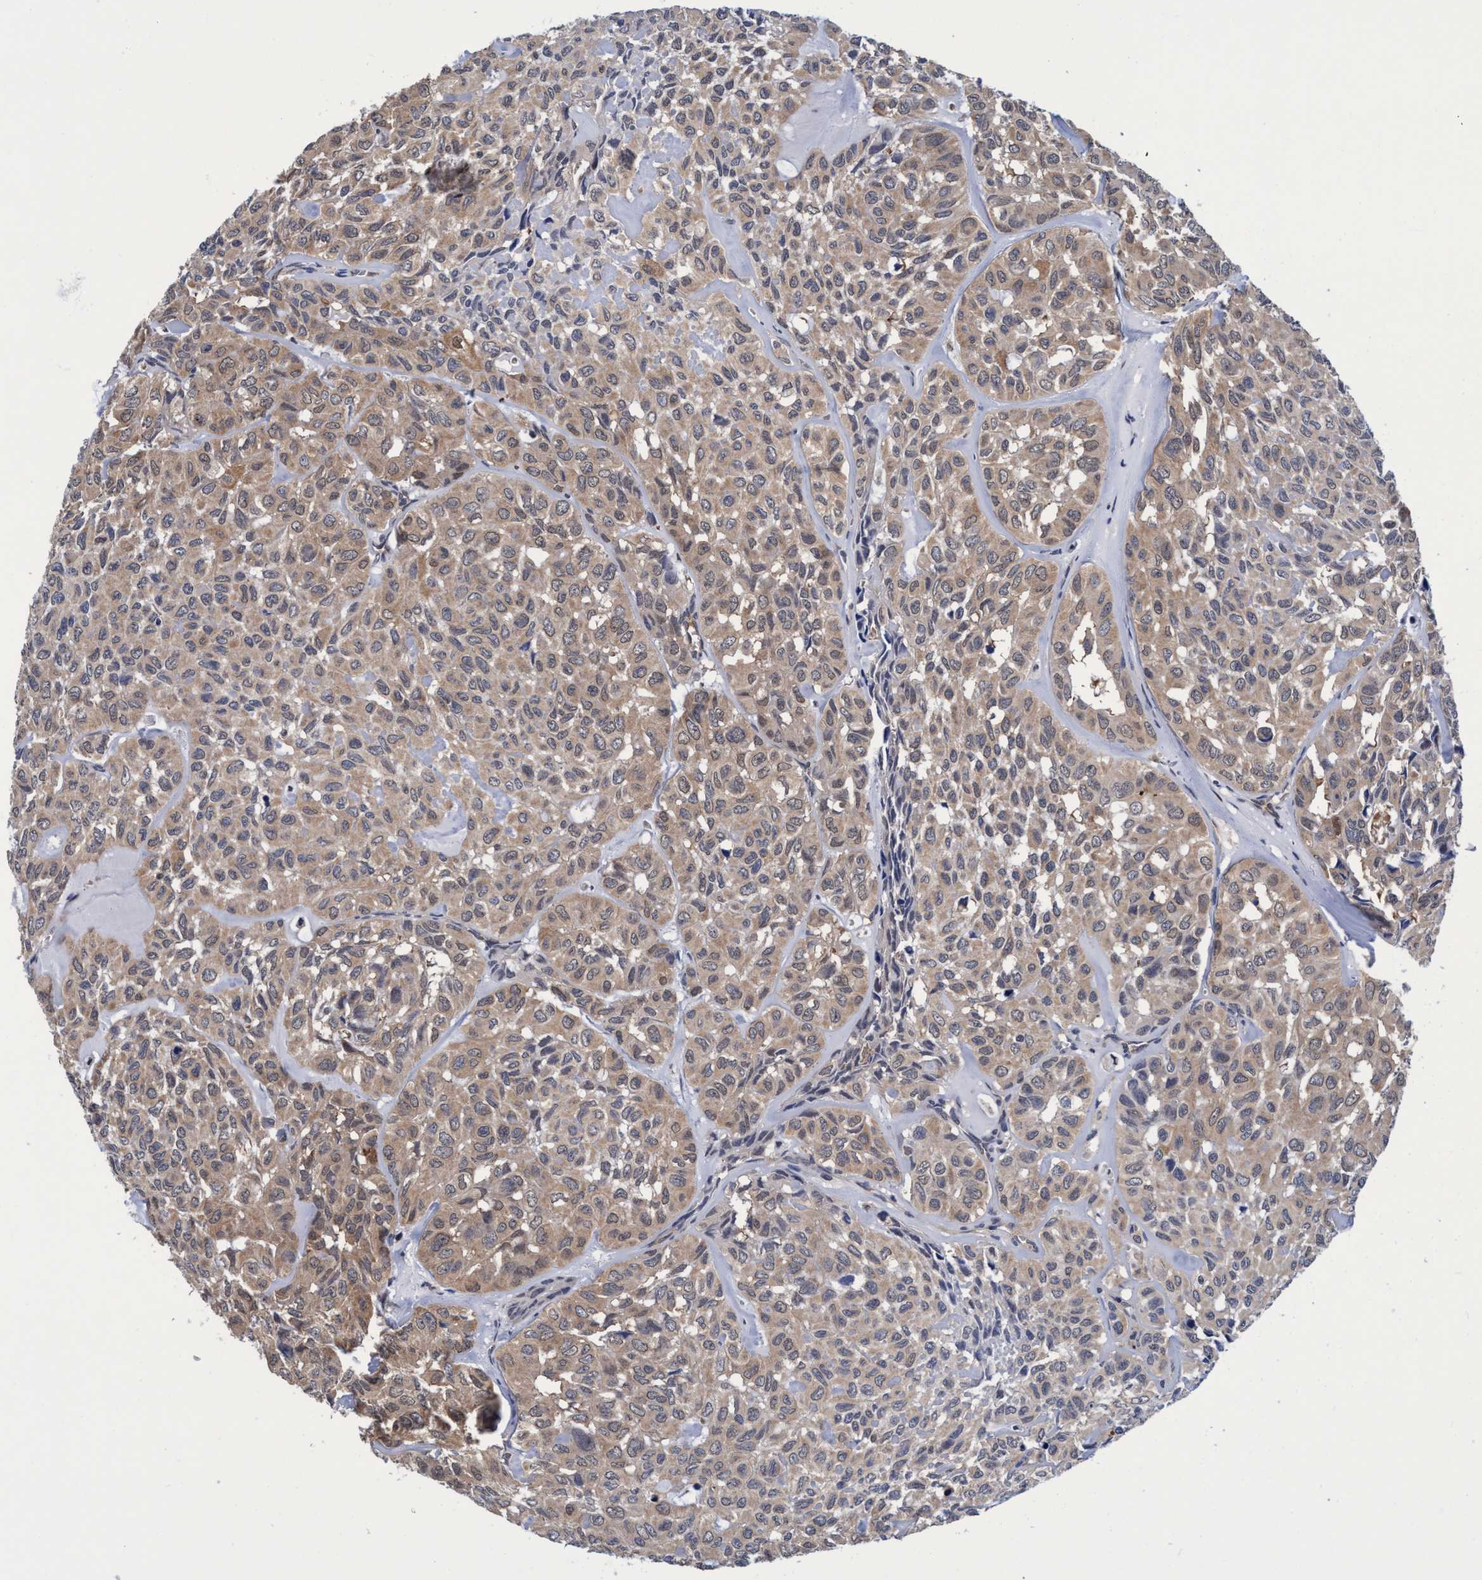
{"staining": {"intensity": "weak", "quantity": ">75%", "location": "cytoplasmic/membranous"}, "tissue": "head and neck cancer", "cell_type": "Tumor cells", "image_type": "cancer", "snomed": [{"axis": "morphology", "description": "Adenocarcinoma, NOS"}, {"axis": "topography", "description": "Salivary gland, NOS"}, {"axis": "topography", "description": "Head-Neck"}], "caption": "Weak cytoplasmic/membranous staining is present in approximately >75% of tumor cells in head and neck cancer.", "gene": "PSMD12", "patient": {"sex": "female", "age": 76}}